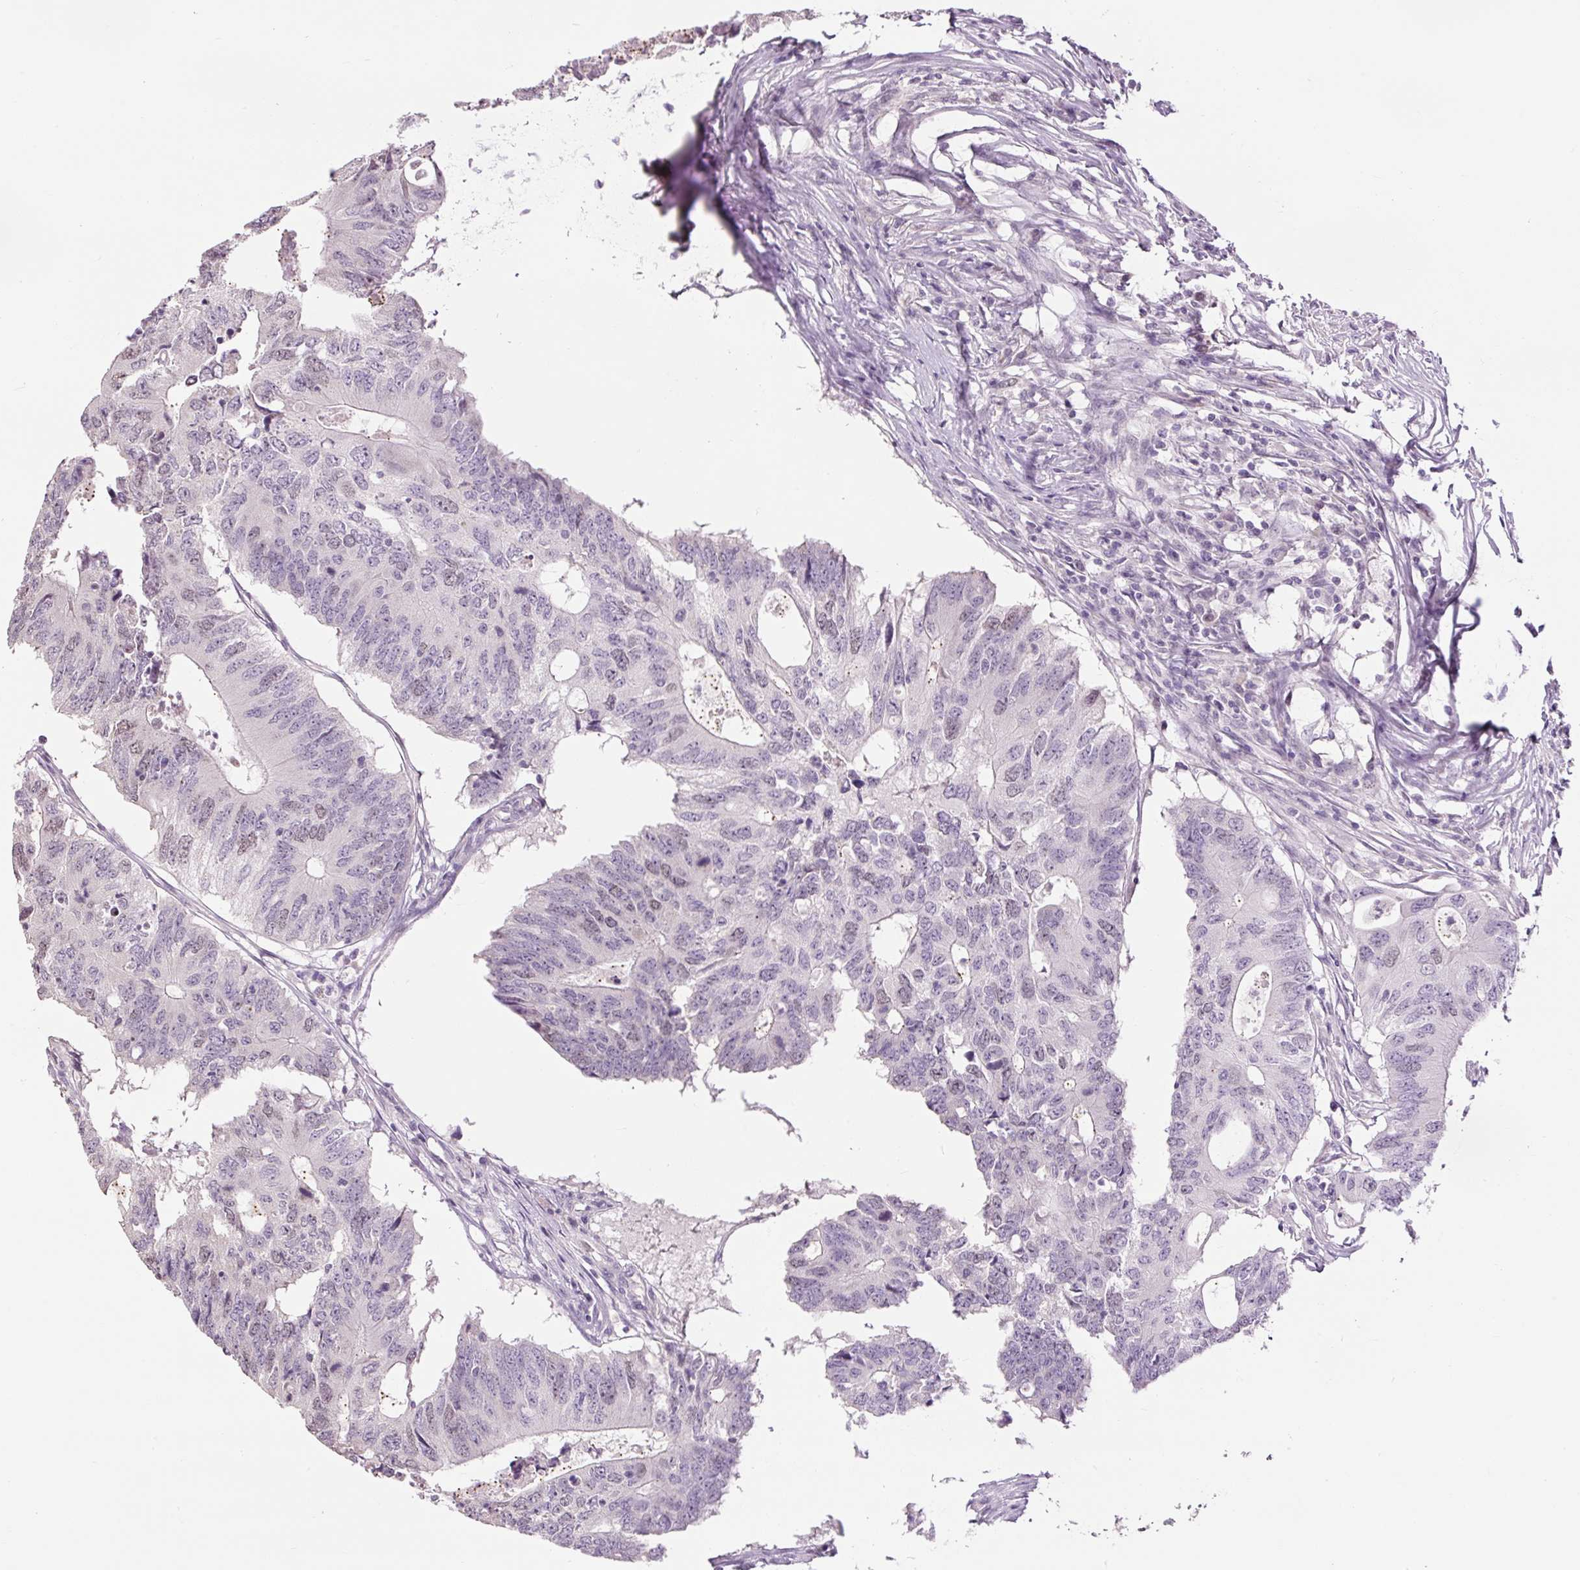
{"staining": {"intensity": "weak", "quantity": "<25%", "location": "nuclear"}, "tissue": "colorectal cancer", "cell_type": "Tumor cells", "image_type": "cancer", "snomed": [{"axis": "morphology", "description": "Adenocarcinoma, NOS"}, {"axis": "topography", "description": "Colon"}], "caption": "The IHC image has no significant staining in tumor cells of colorectal cancer (adenocarcinoma) tissue.", "gene": "RACGAP1", "patient": {"sex": "male", "age": 71}}